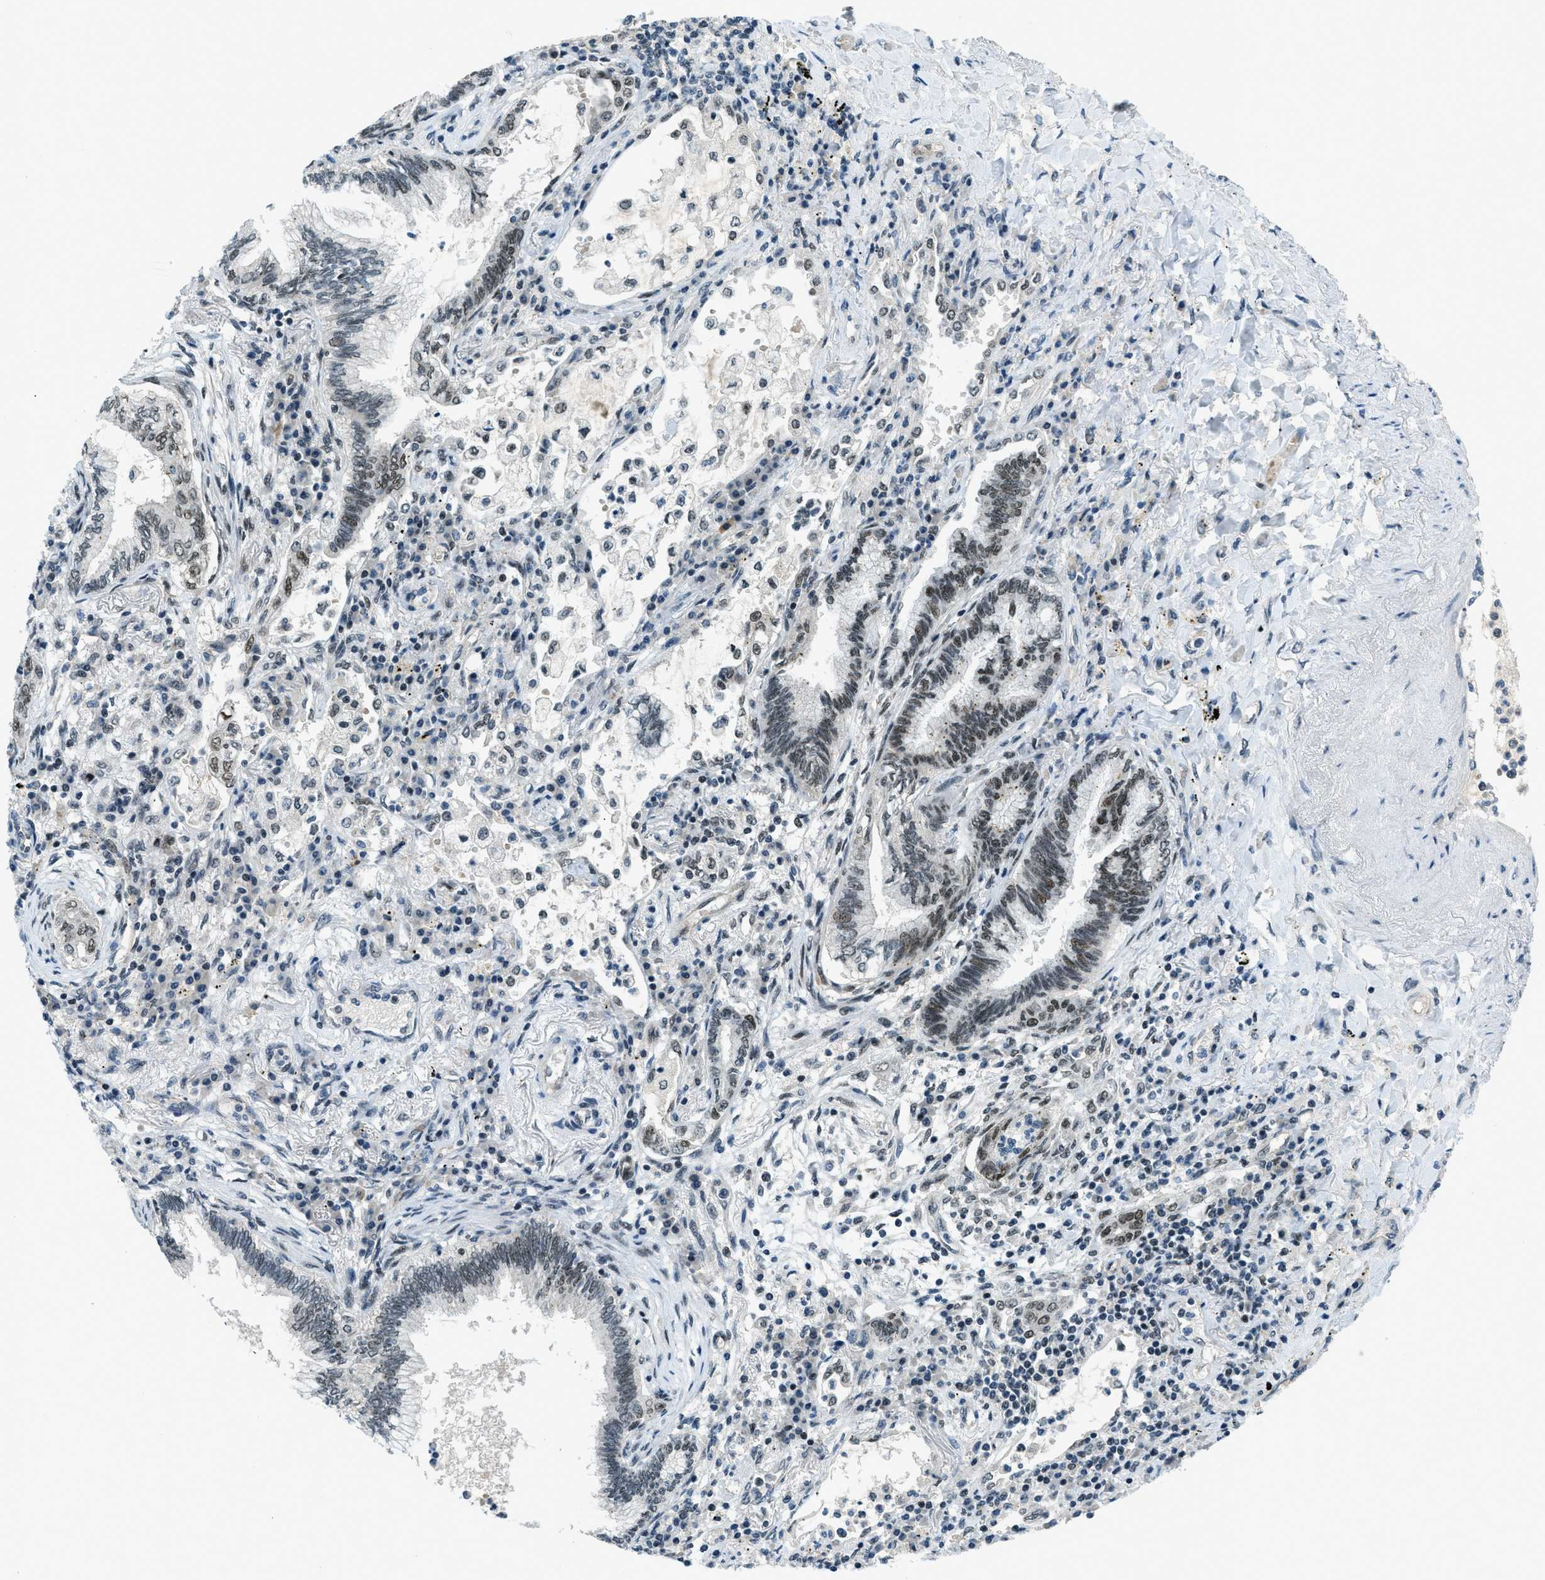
{"staining": {"intensity": "moderate", "quantity": "<25%", "location": "nuclear"}, "tissue": "lung cancer", "cell_type": "Tumor cells", "image_type": "cancer", "snomed": [{"axis": "morphology", "description": "Normal tissue, NOS"}, {"axis": "morphology", "description": "Adenocarcinoma, NOS"}, {"axis": "topography", "description": "Bronchus"}, {"axis": "topography", "description": "Lung"}], "caption": "Immunohistochemical staining of human lung cancer demonstrates low levels of moderate nuclear protein staining in about <25% of tumor cells.", "gene": "KLF6", "patient": {"sex": "female", "age": 70}}